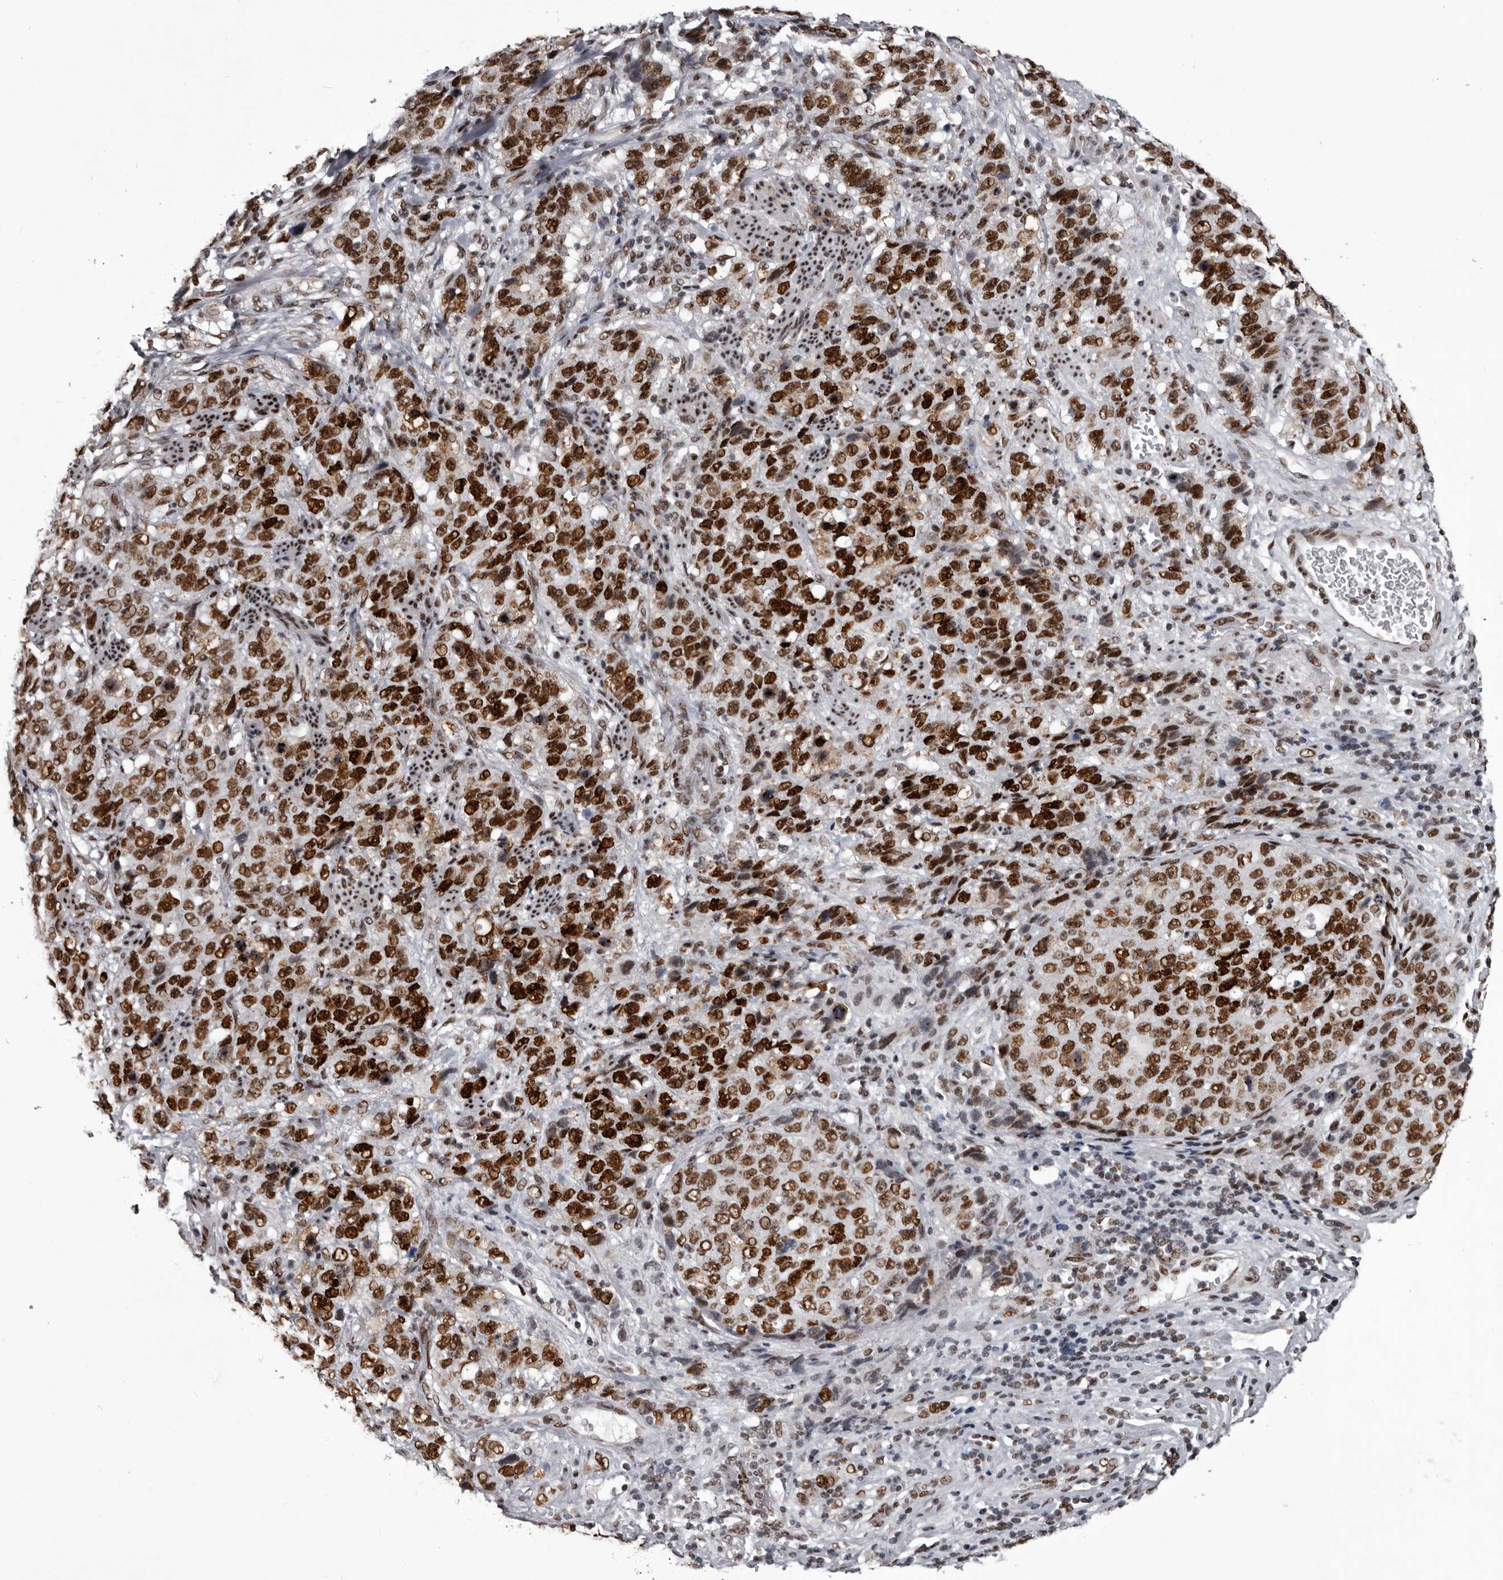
{"staining": {"intensity": "strong", "quantity": ">75%", "location": "nuclear"}, "tissue": "stomach cancer", "cell_type": "Tumor cells", "image_type": "cancer", "snomed": [{"axis": "morphology", "description": "Adenocarcinoma, NOS"}, {"axis": "topography", "description": "Stomach"}], "caption": "Protein staining of stomach cancer (adenocarcinoma) tissue reveals strong nuclear staining in about >75% of tumor cells.", "gene": "NUMA1", "patient": {"sex": "male", "age": 48}}